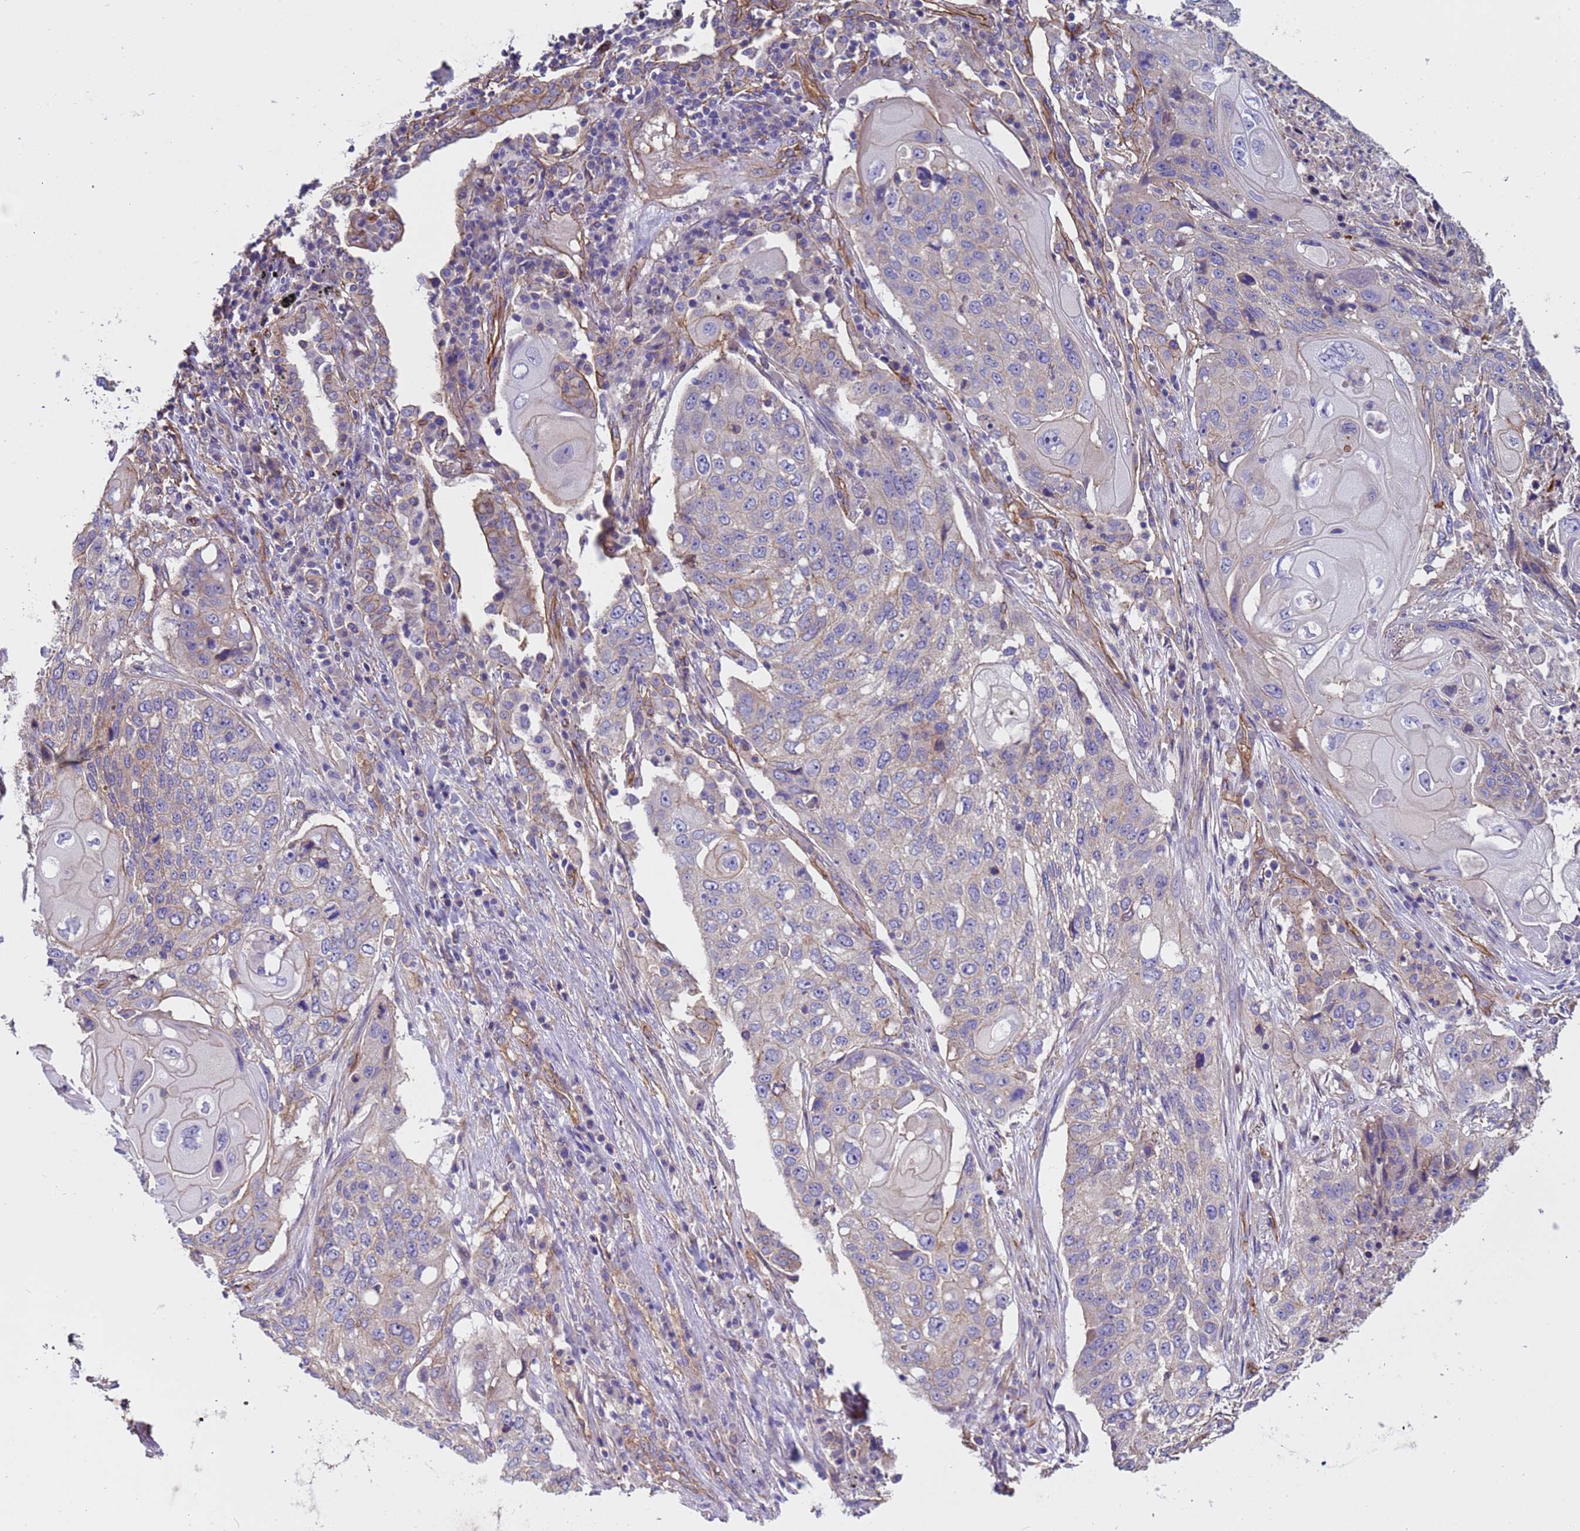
{"staining": {"intensity": "negative", "quantity": "none", "location": "none"}, "tissue": "lung cancer", "cell_type": "Tumor cells", "image_type": "cancer", "snomed": [{"axis": "morphology", "description": "Squamous cell carcinoma, NOS"}, {"axis": "topography", "description": "Lung"}], "caption": "Human lung squamous cell carcinoma stained for a protein using immunohistochemistry reveals no expression in tumor cells.", "gene": "ZNF248", "patient": {"sex": "female", "age": 63}}